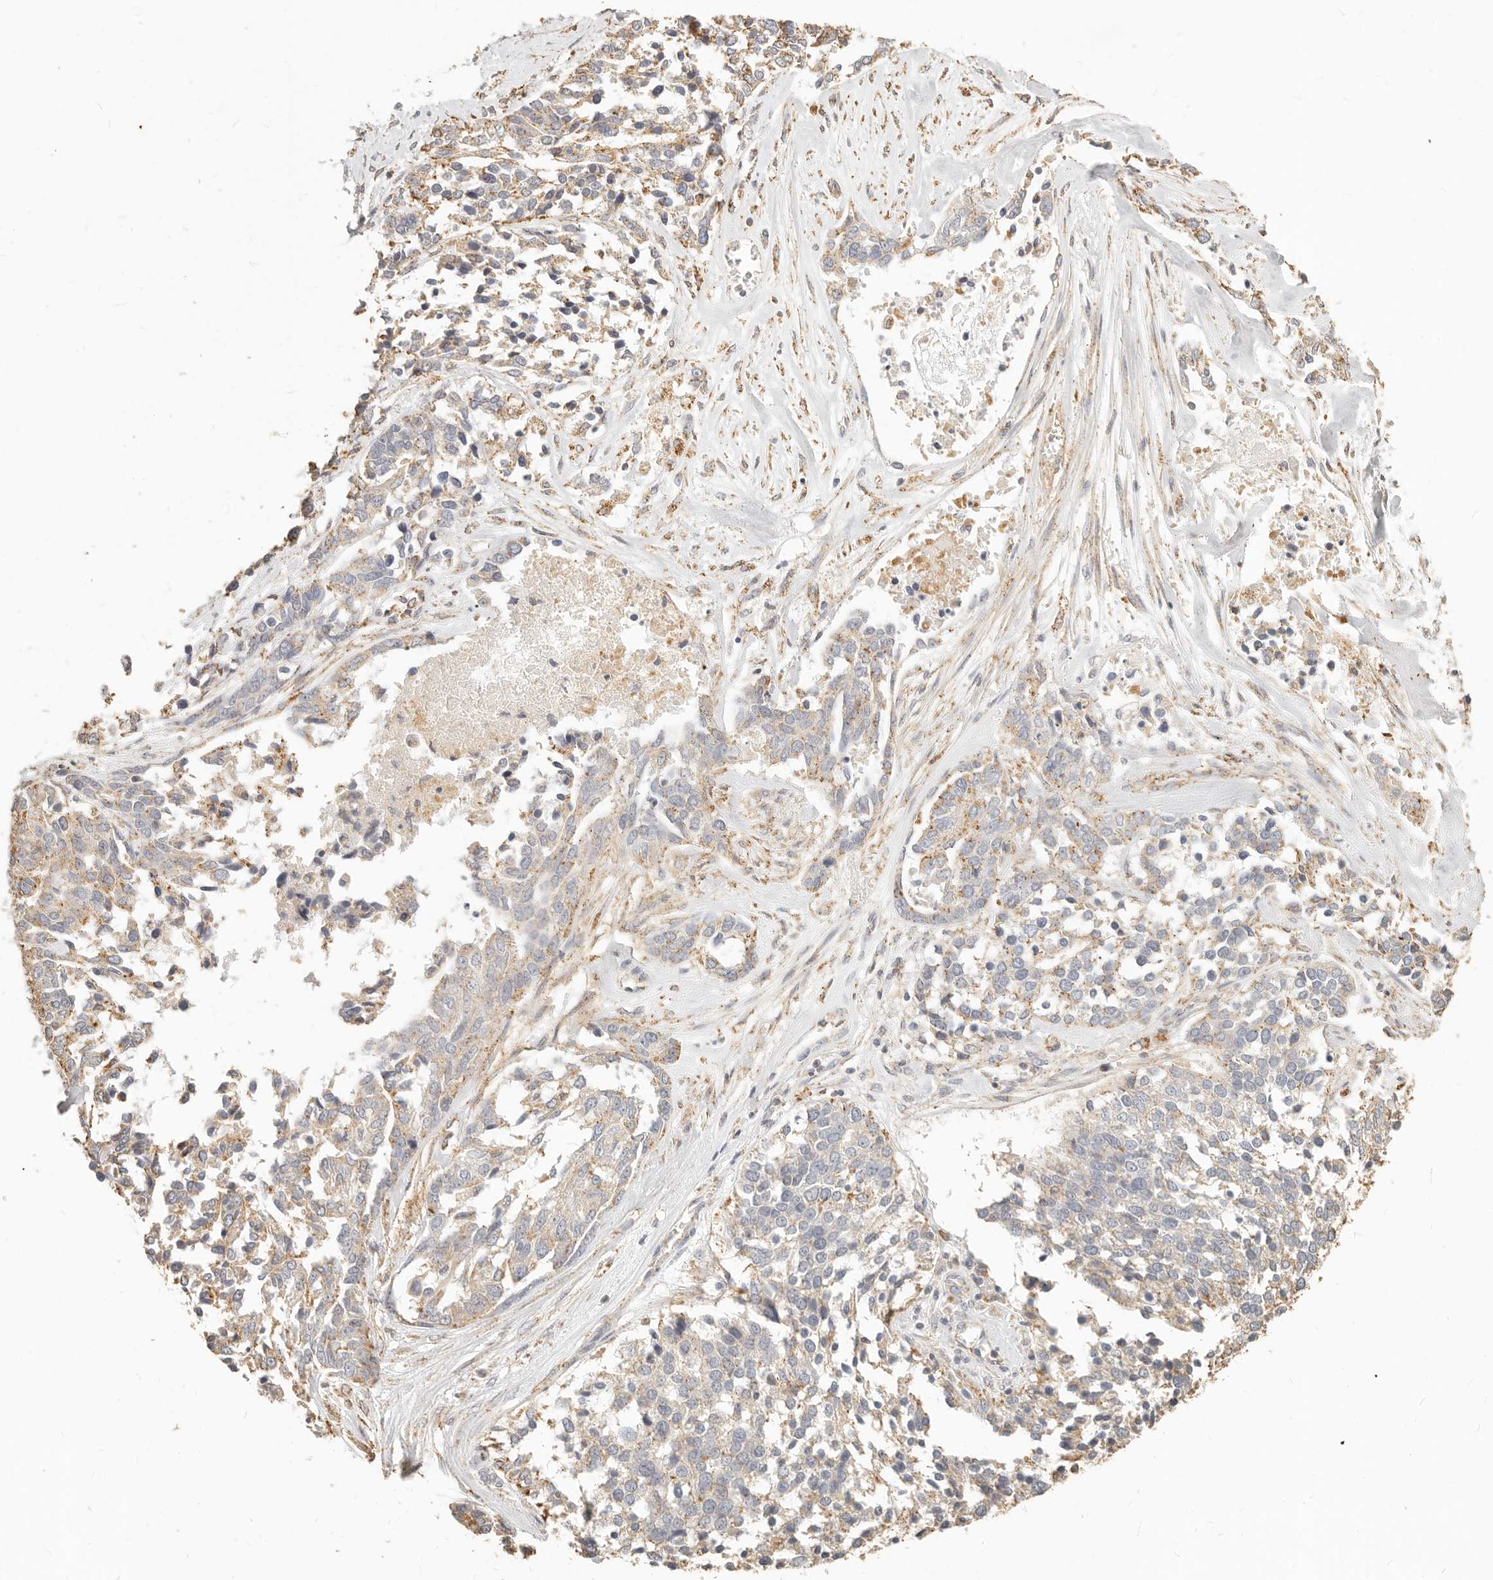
{"staining": {"intensity": "moderate", "quantity": "<25%", "location": "cytoplasmic/membranous"}, "tissue": "ovarian cancer", "cell_type": "Tumor cells", "image_type": "cancer", "snomed": [{"axis": "morphology", "description": "Cystadenocarcinoma, serous, NOS"}, {"axis": "topography", "description": "Ovary"}], "caption": "A histopathology image of ovarian serous cystadenocarcinoma stained for a protein shows moderate cytoplasmic/membranous brown staining in tumor cells.", "gene": "CNMD", "patient": {"sex": "female", "age": 44}}